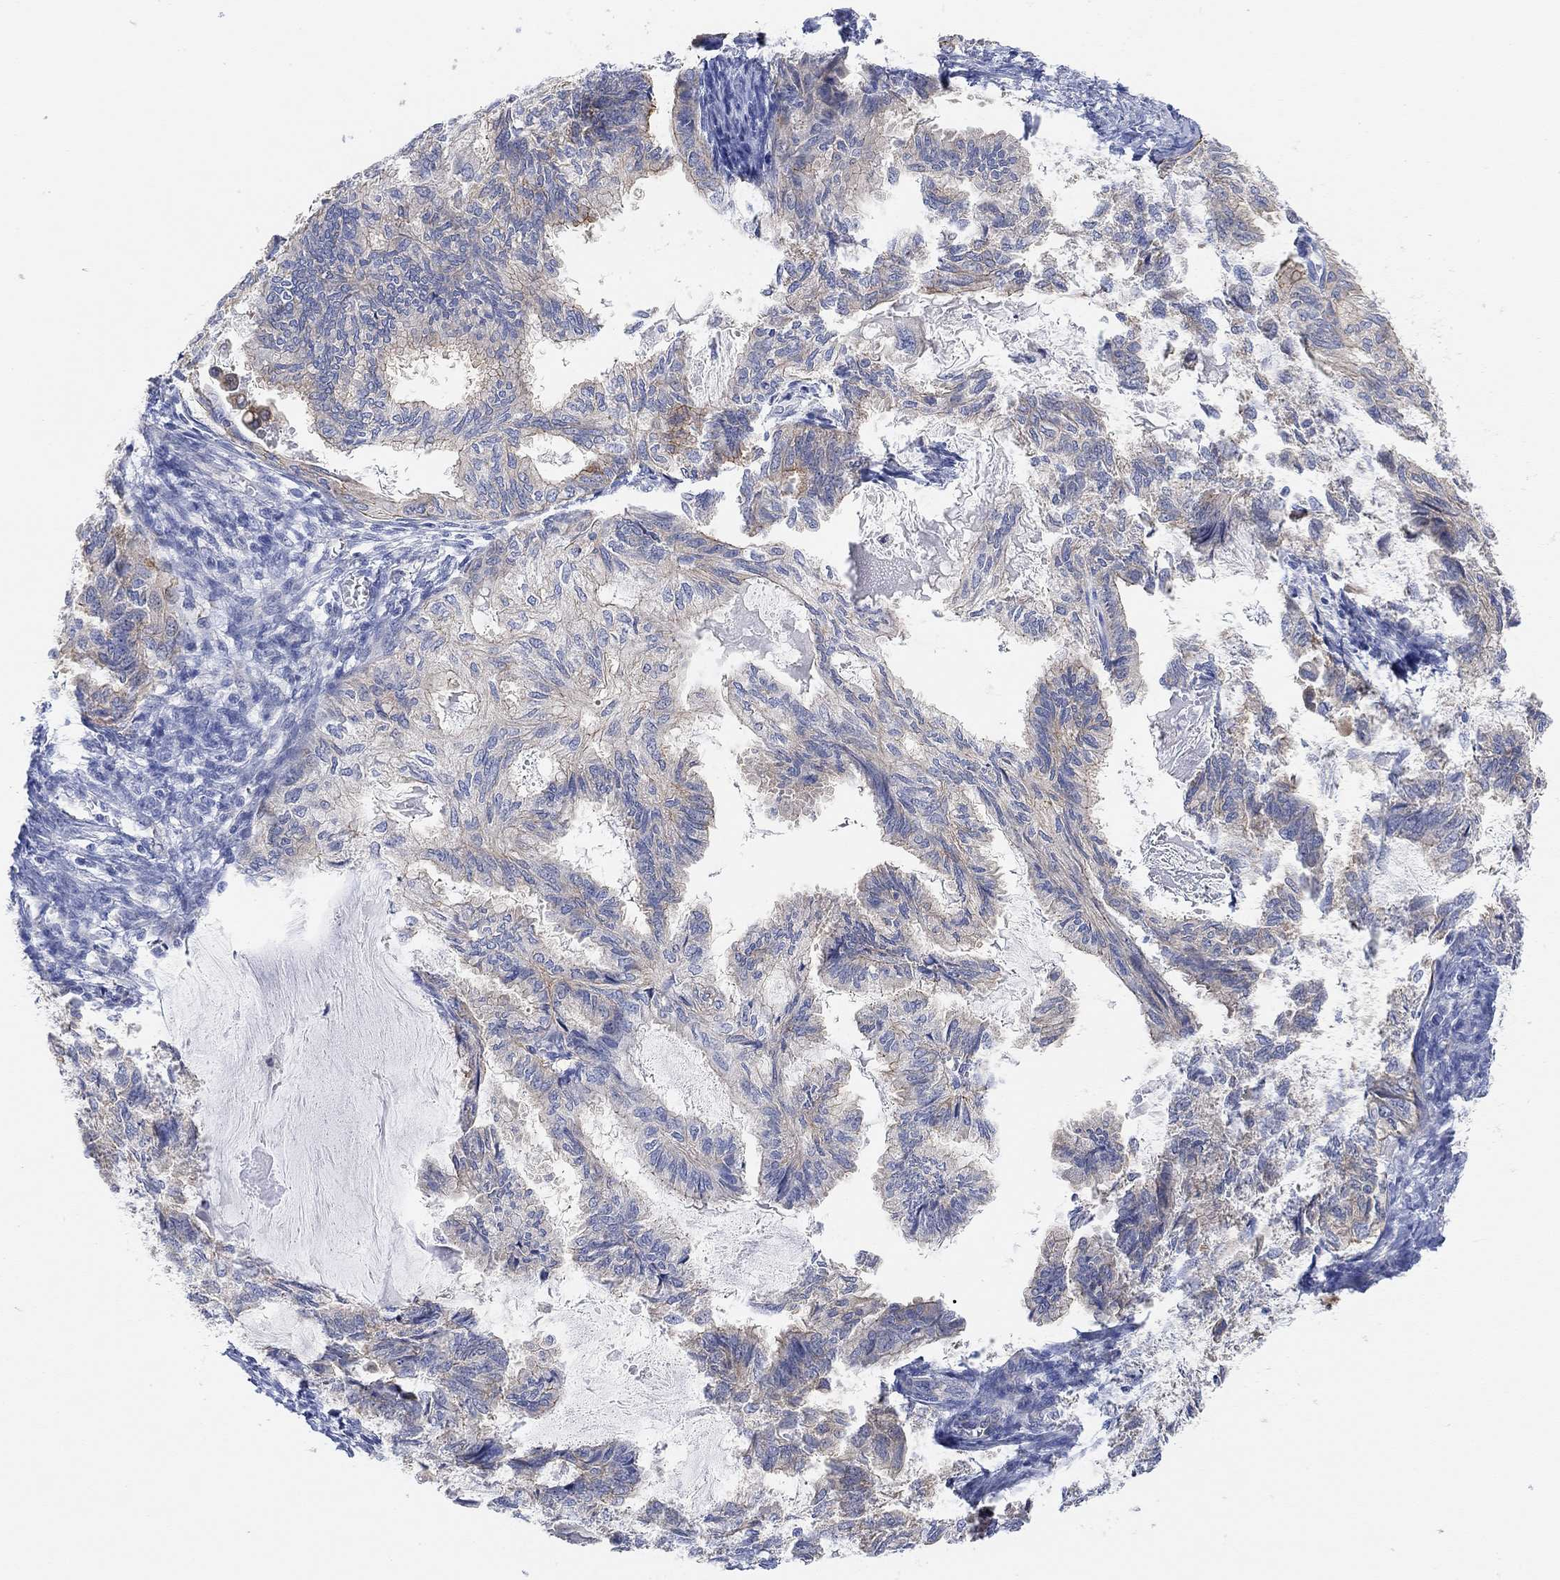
{"staining": {"intensity": "moderate", "quantity": "<25%", "location": "cytoplasmic/membranous"}, "tissue": "endometrial cancer", "cell_type": "Tumor cells", "image_type": "cancer", "snomed": [{"axis": "morphology", "description": "Adenocarcinoma, NOS"}, {"axis": "topography", "description": "Endometrium"}], "caption": "Immunohistochemical staining of human adenocarcinoma (endometrial) reveals low levels of moderate cytoplasmic/membranous protein positivity in about <25% of tumor cells. (Brightfield microscopy of DAB IHC at high magnification).", "gene": "RGS1", "patient": {"sex": "female", "age": 86}}